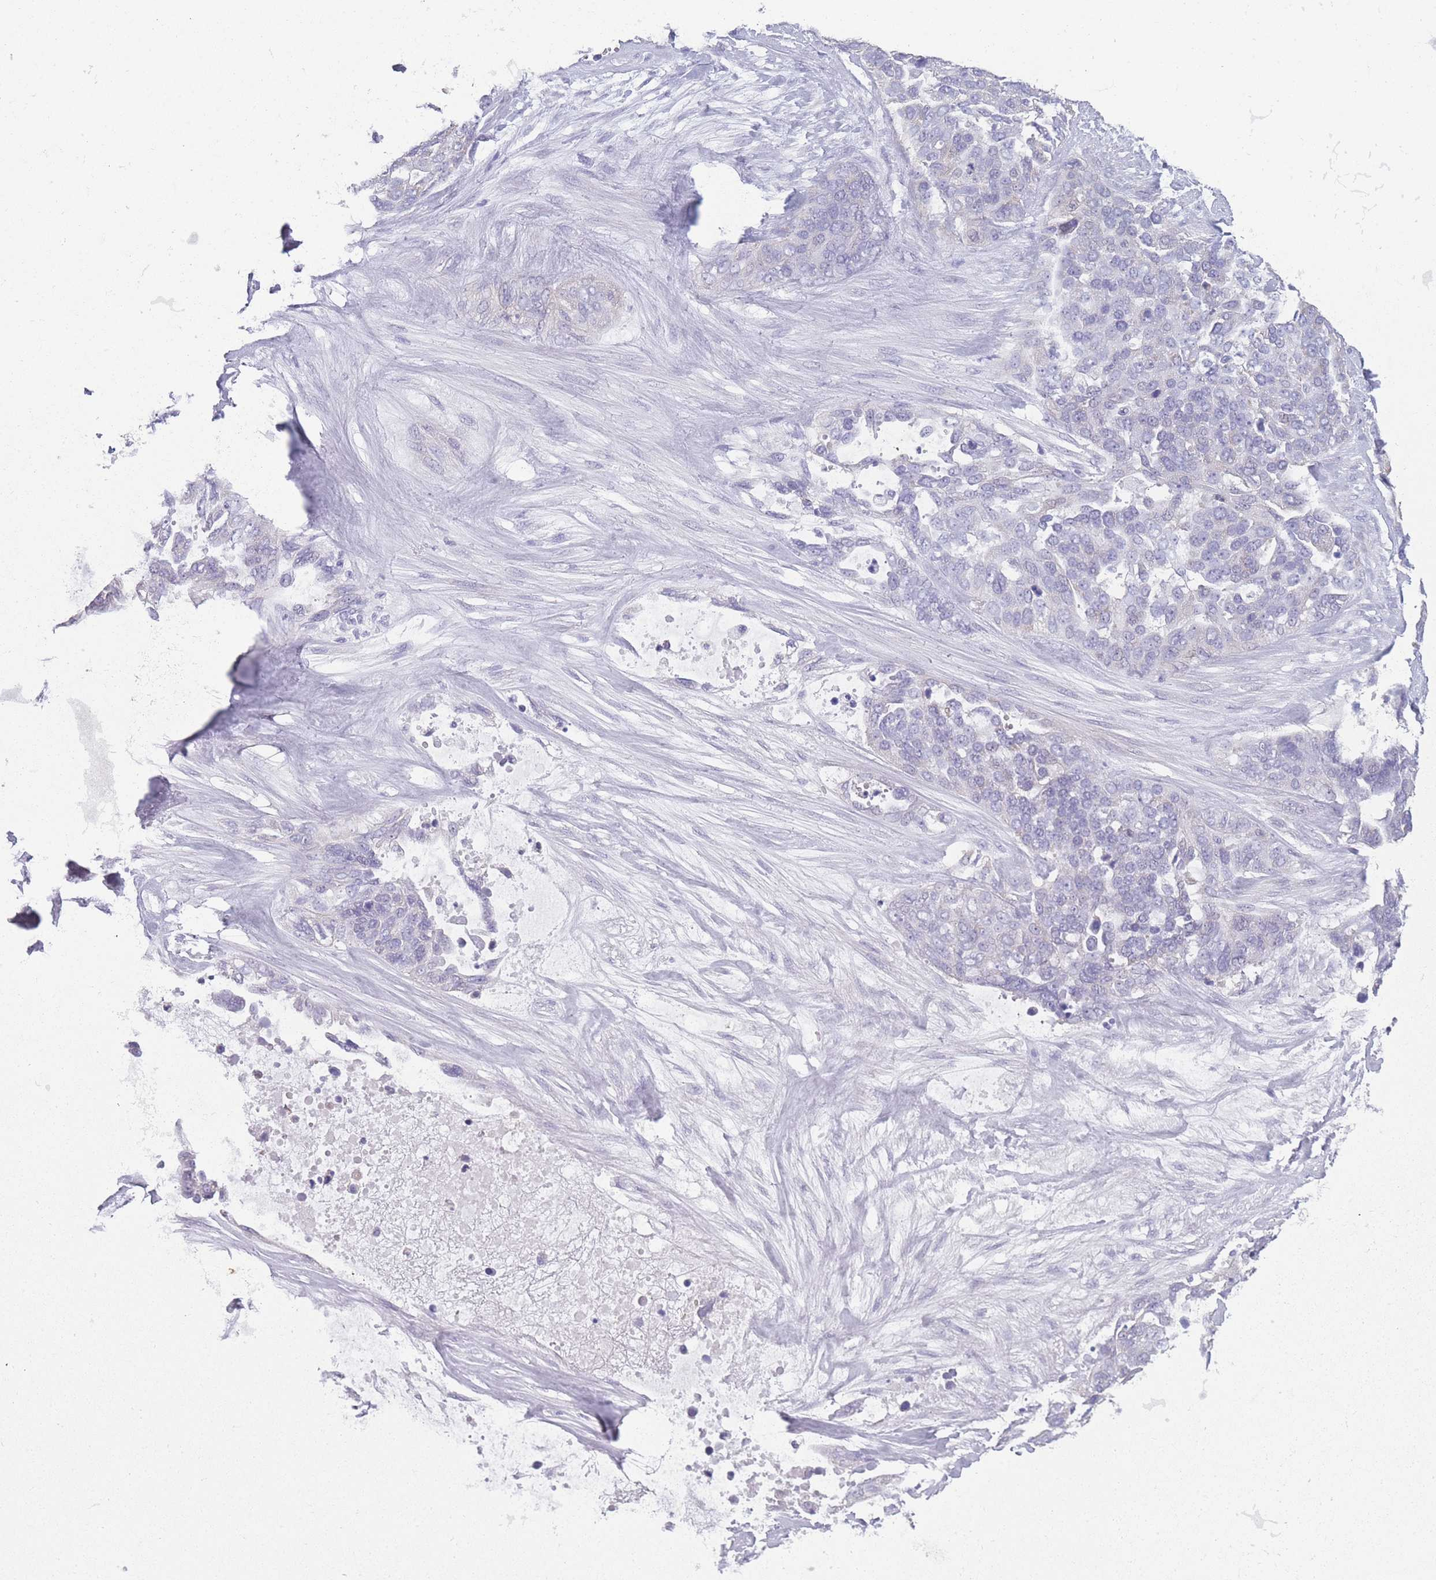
{"staining": {"intensity": "negative", "quantity": "none", "location": "none"}, "tissue": "ovarian cancer", "cell_type": "Tumor cells", "image_type": "cancer", "snomed": [{"axis": "morphology", "description": "Cystadenocarcinoma, serous, NOS"}, {"axis": "topography", "description": "Ovary"}], "caption": "Immunohistochemistry micrograph of human ovarian serous cystadenocarcinoma stained for a protein (brown), which reveals no staining in tumor cells.", "gene": "DCANP1", "patient": {"sex": "female", "age": 44}}